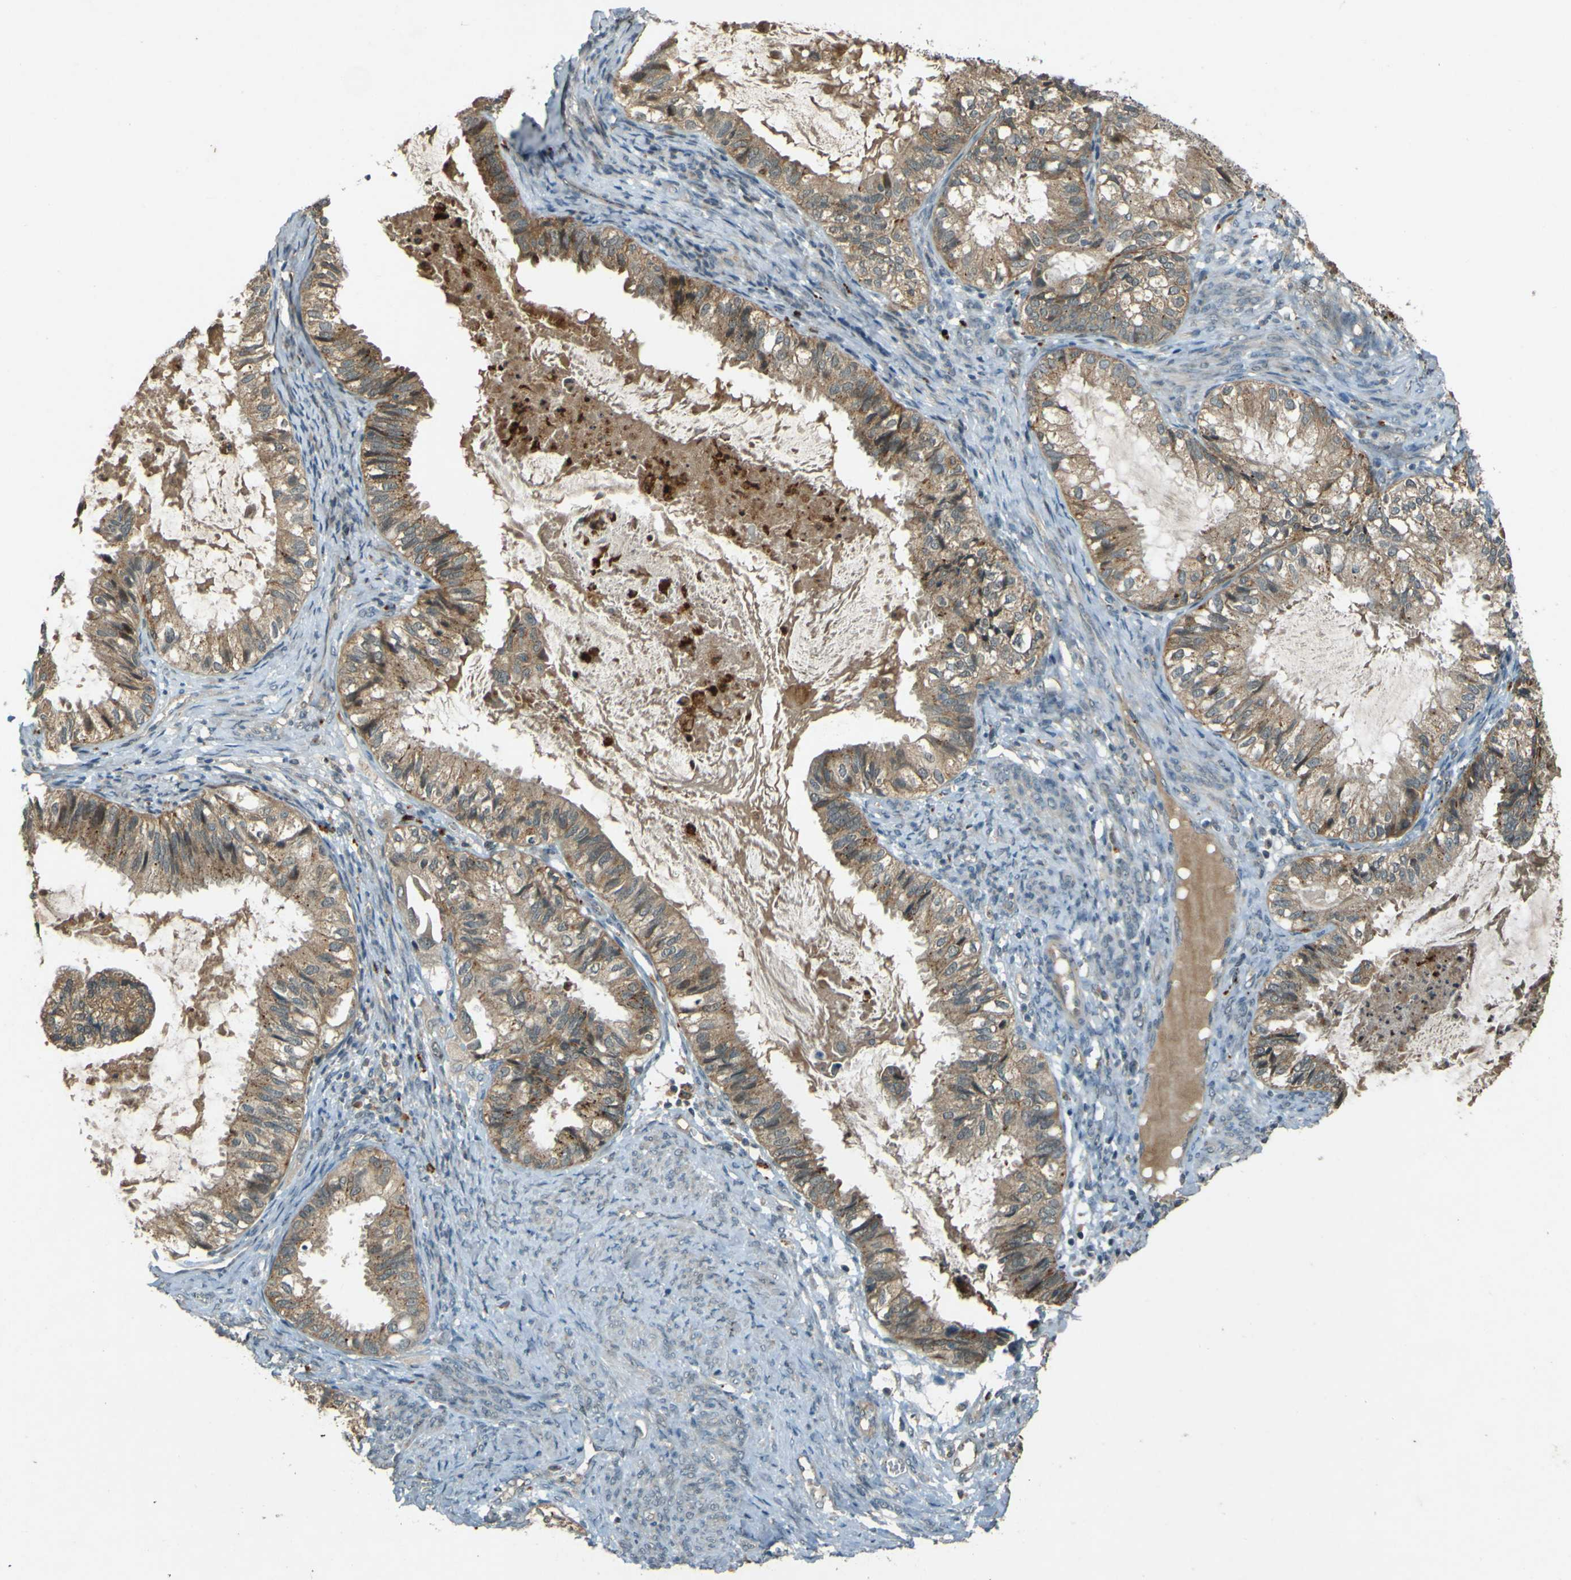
{"staining": {"intensity": "weak", "quantity": "25%-75%", "location": "cytoplasmic/membranous"}, "tissue": "cervical cancer", "cell_type": "Tumor cells", "image_type": "cancer", "snomed": [{"axis": "morphology", "description": "Normal tissue, NOS"}, {"axis": "morphology", "description": "Adenocarcinoma, NOS"}, {"axis": "topography", "description": "Cervix"}, {"axis": "topography", "description": "Endometrium"}], "caption": "This image shows immunohistochemistry staining of human cervical cancer, with low weak cytoplasmic/membranous expression in about 25%-75% of tumor cells.", "gene": "MPDZ", "patient": {"sex": "female", "age": 86}}